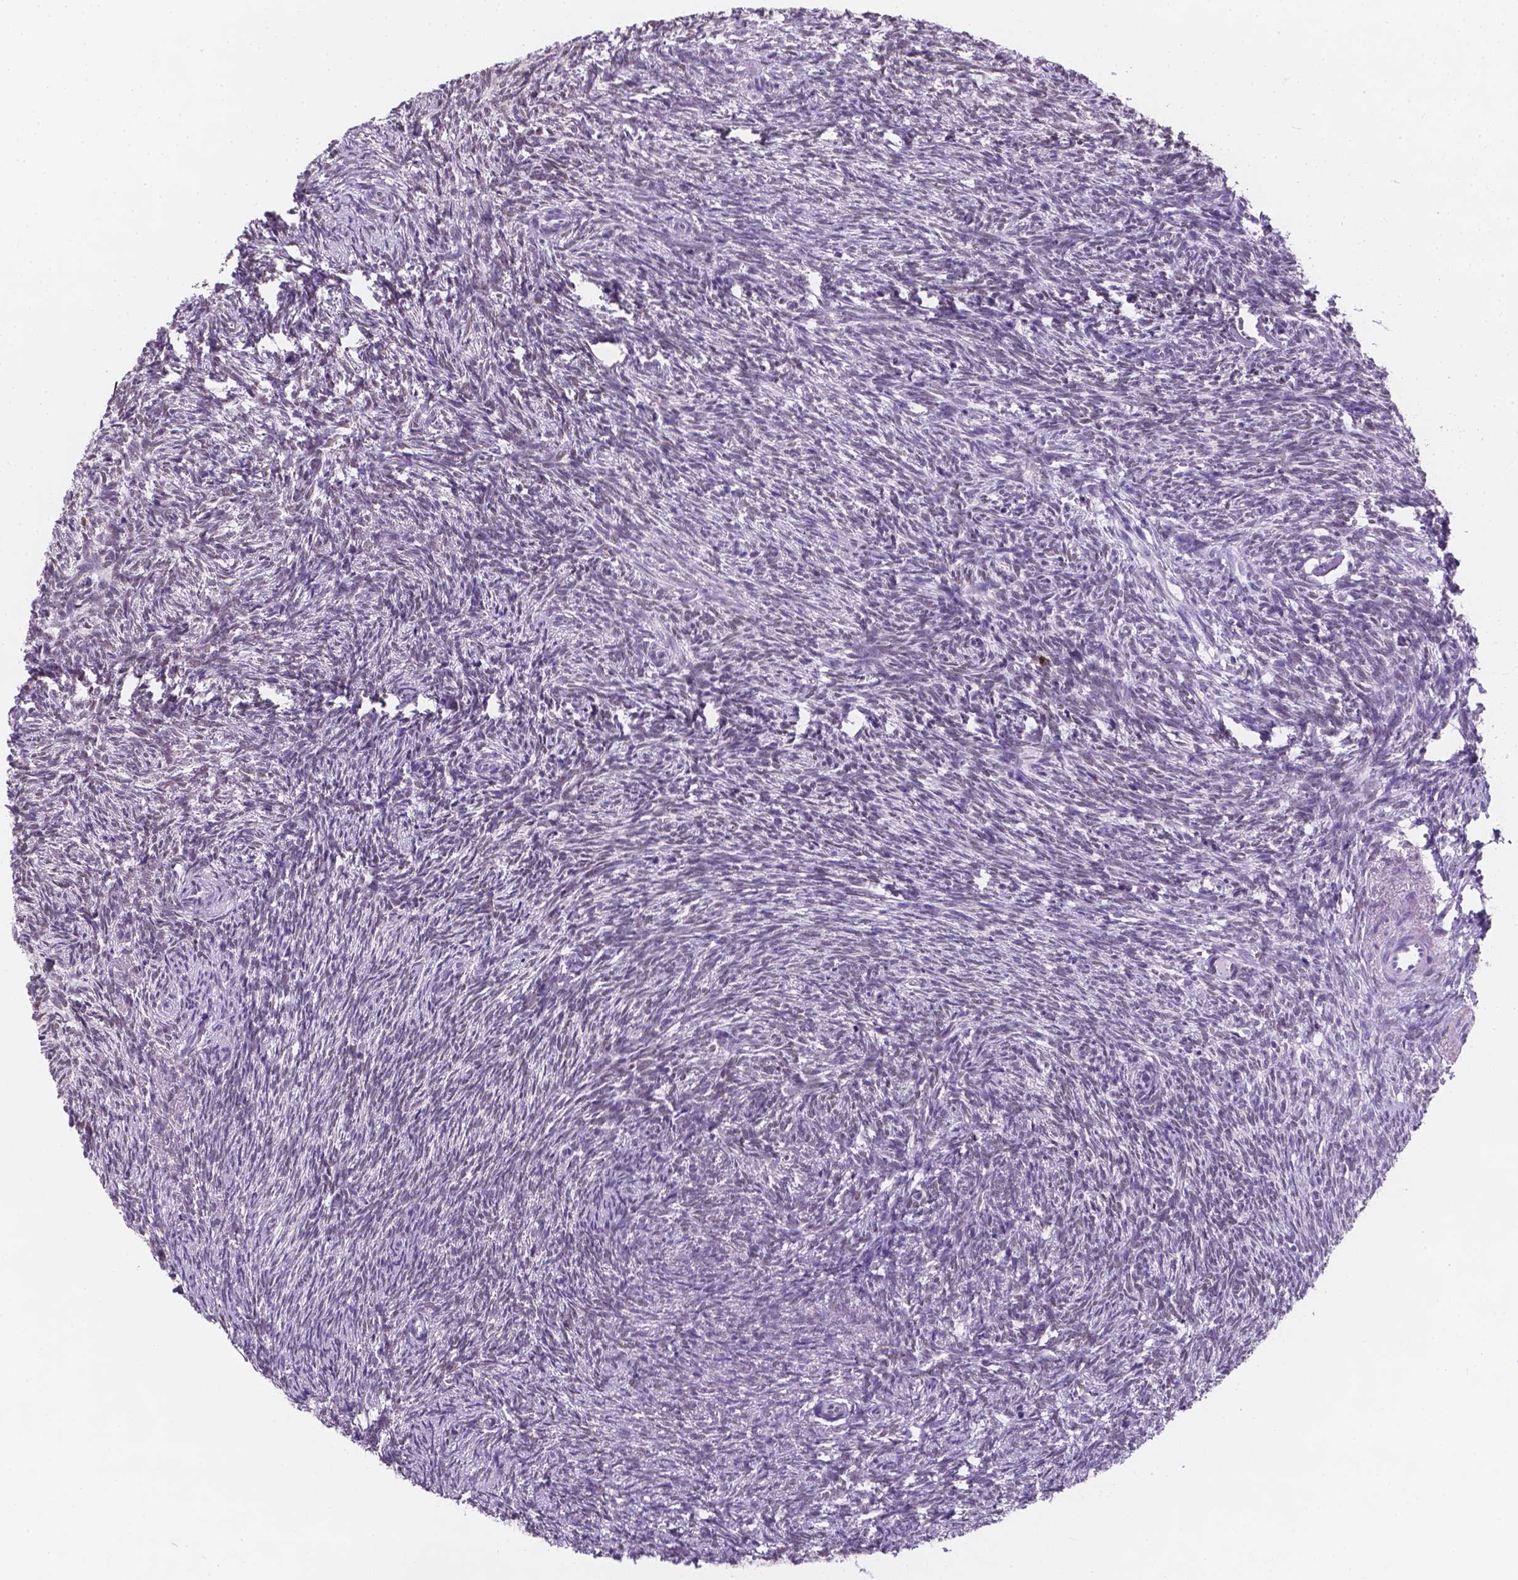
{"staining": {"intensity": "negative", "quantity": "none", "location": "none"}, "tissue": "ovary", "cell_type": "Follicle cells", "image_type": "normal", "snomed": [{"axis": "morphology", "description": "Normal tissue, NOS"}, {"axis": "topography", "description": "Ovary"}], "caption": "Immunohistochemical staining of benign human ovary reveals no significant staining in follicle cells.", "gene": "TMEM210", "patient": {"sex": "female", "age": 46}}